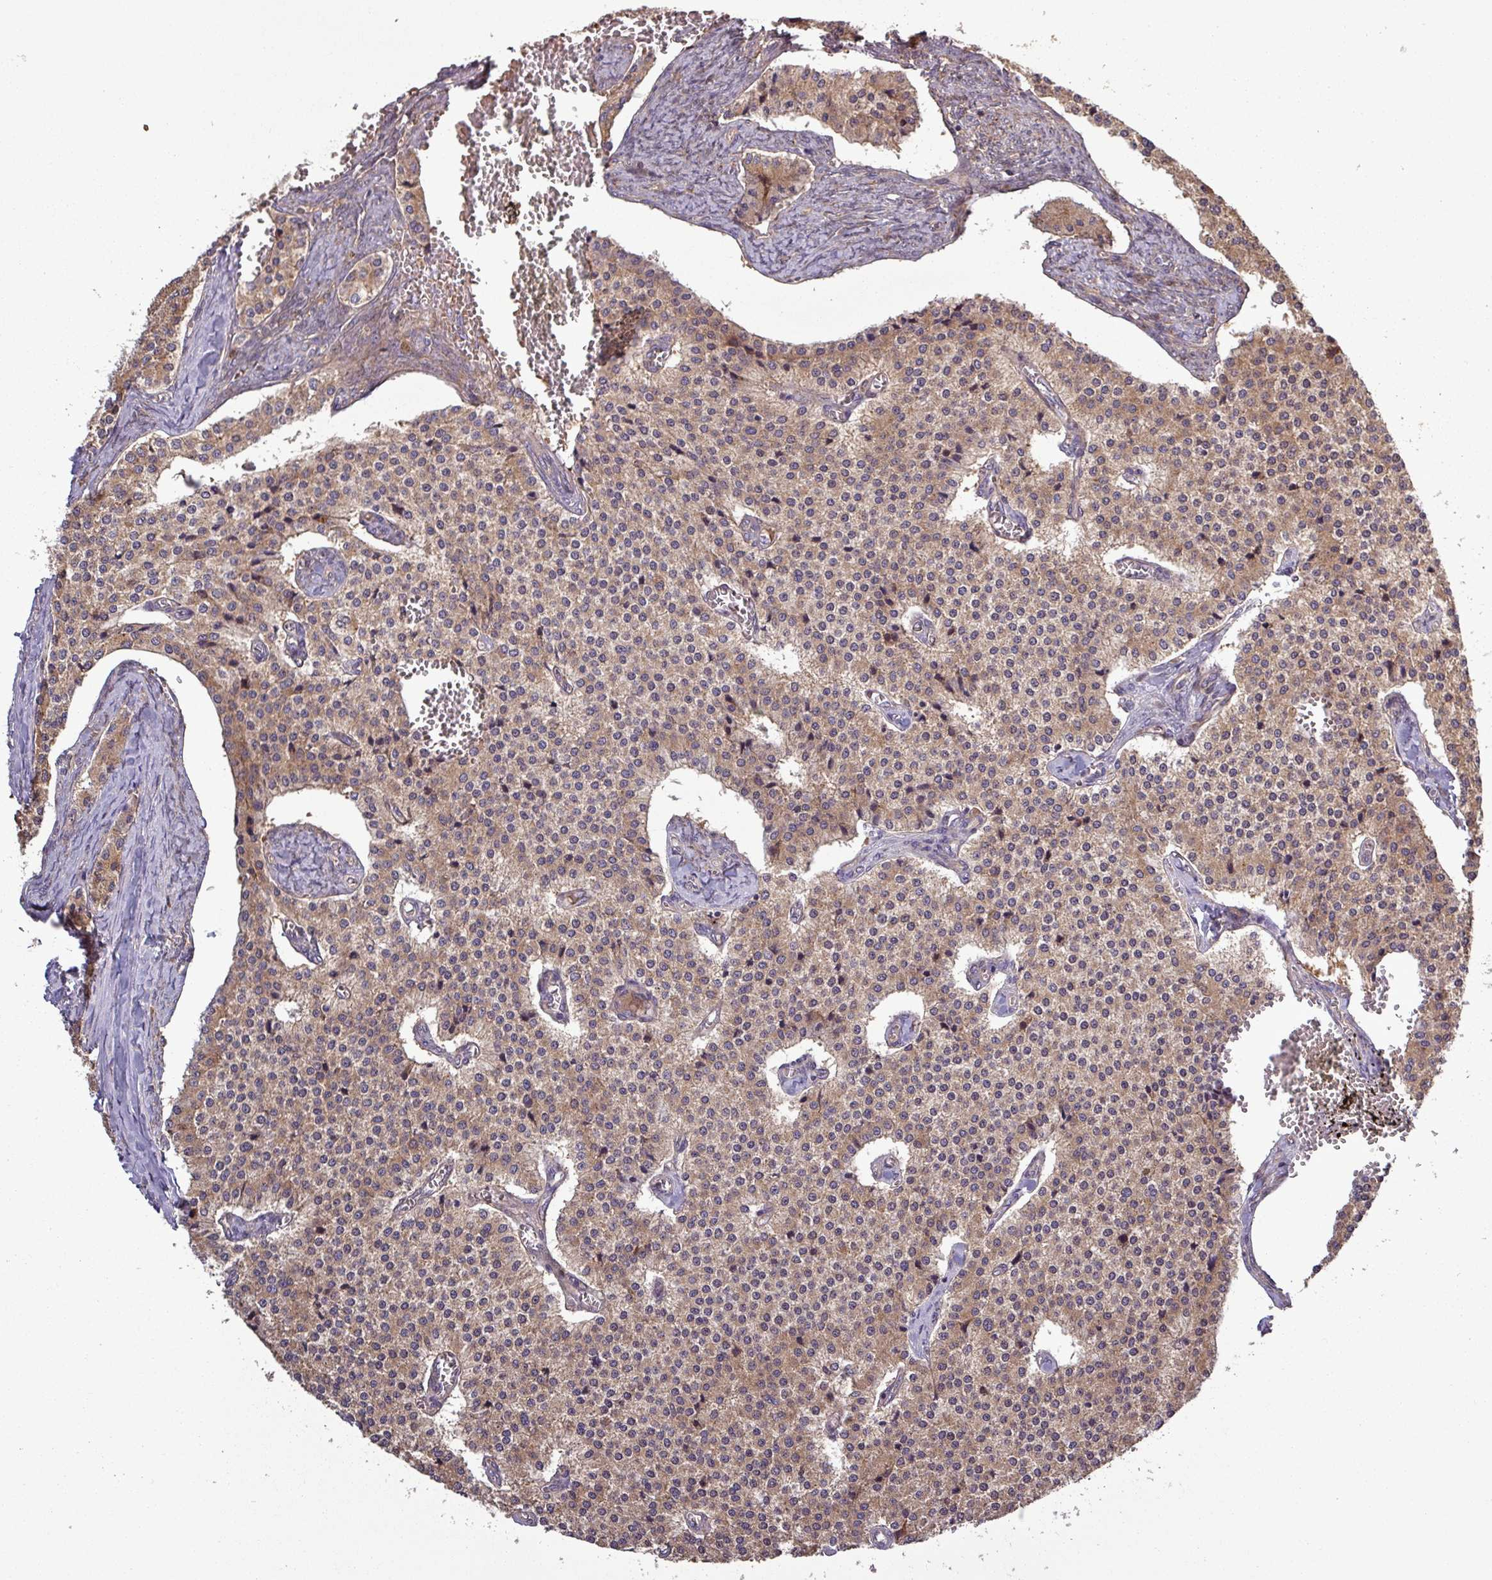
{"staining": {"intensity": "moderate", "quantity": ">75%", "location": "cytoplasmic/membranous"}, "tissue": "carcinoid", "cell_type": "Tumor cells", "image_type": "cancer", "snomed": [{"axis": "morphology", "description": "Carcinoid, malignant, NOS"}, {"axis": "topography", "description": "Colon"}], "caption": "Carcinoid (malignant) stained for a protein reveals moderate cytoplasmic/membranous positivity in tumor cells.", "gene": "SIRPB2", "patient": {"sex": "female", "age": 52}}